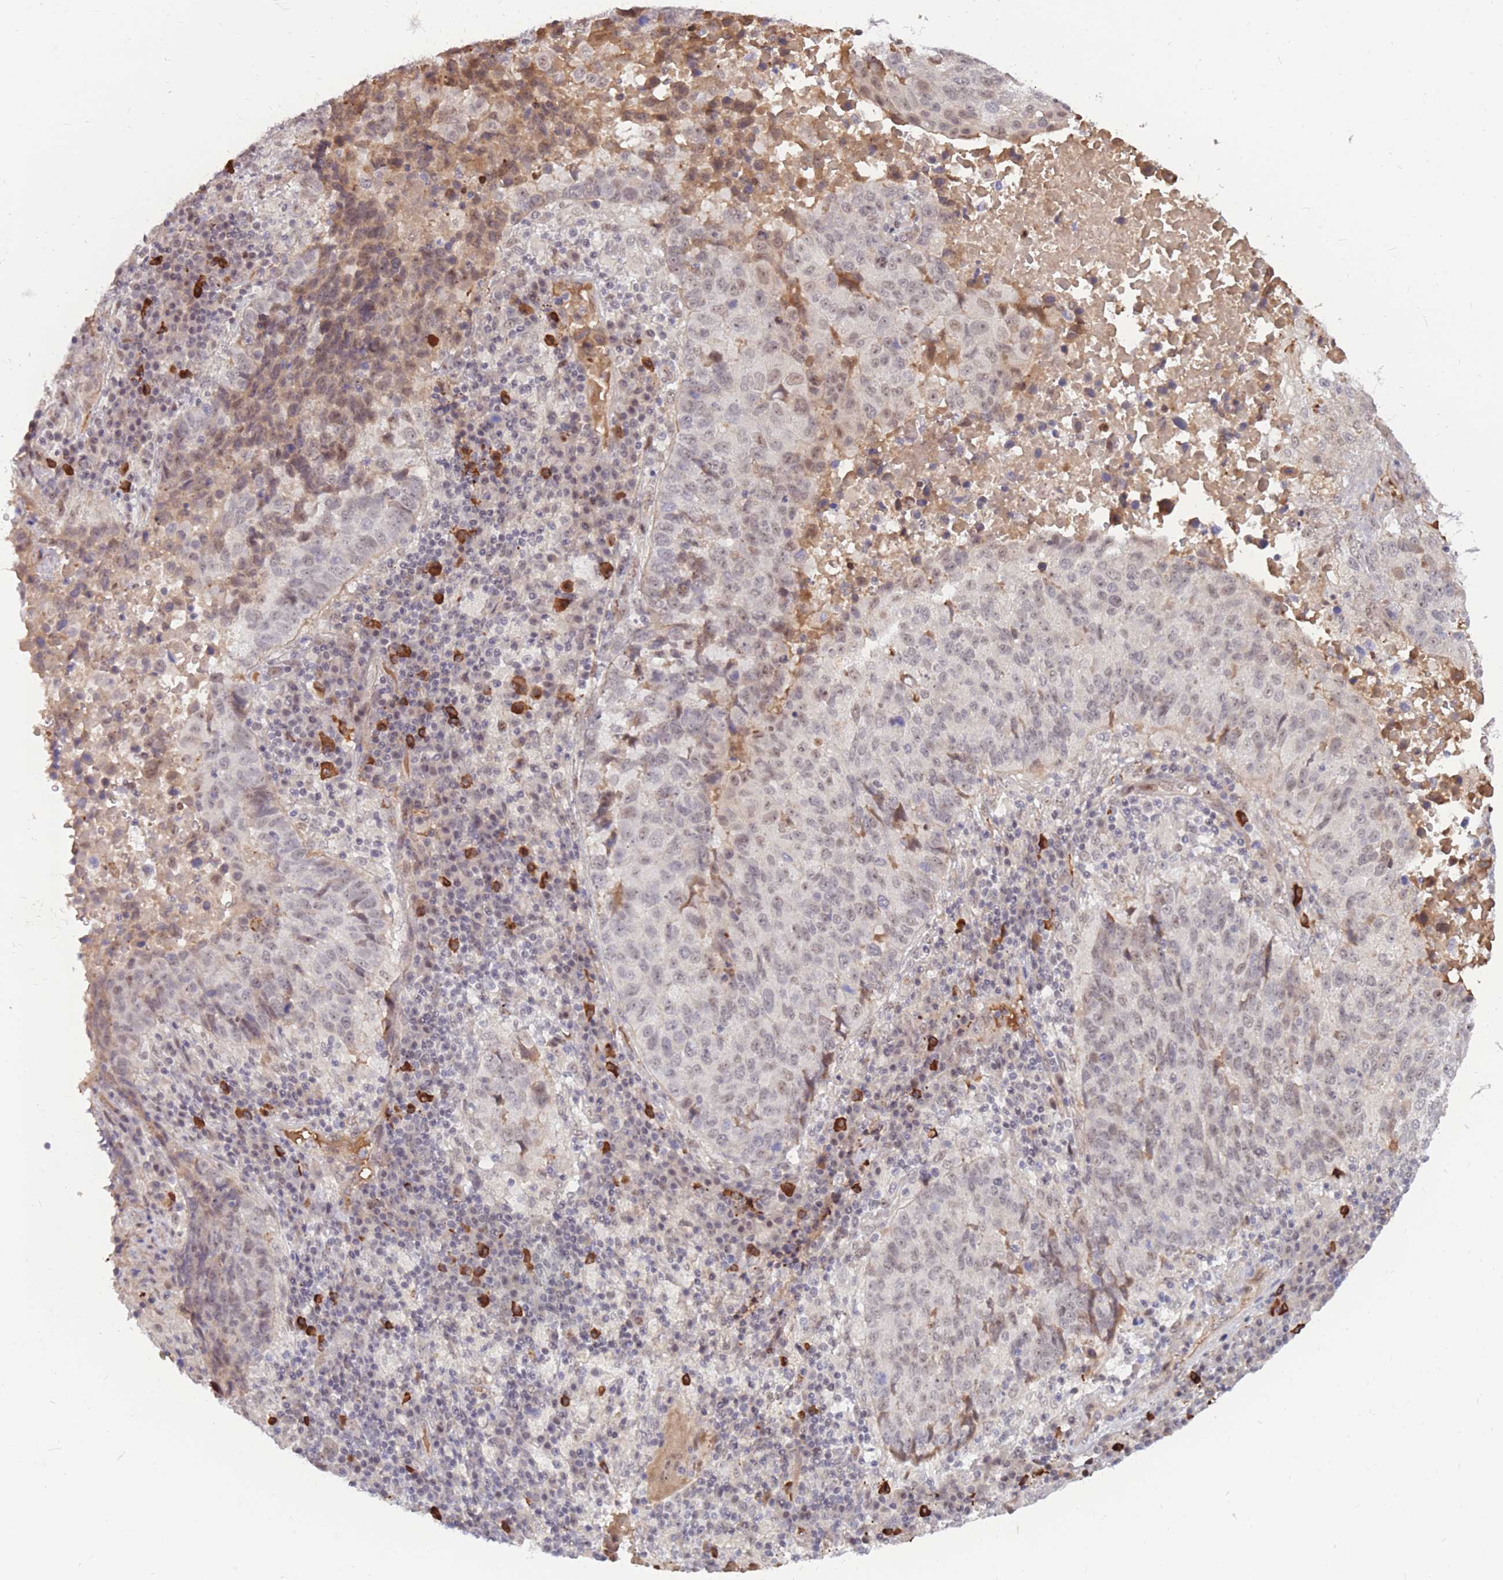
{"staining": {"intensity": "weak", "quantity": "25%-75%", "location": "nuclear"}, "tissue": "lung cancer", "cell_type": "Tumor cells", "image_type": "cancer", "snomed": [{"axis": "morphology", "description": "Squamous cell carcinoma, NOS"}, {"axis": "topography", "description": "Lung"}], "caption": "Human squamous cell carcinoma (lung) stained for a protein (brown) displays weak nuclear positive expression in approximately 25%-75% of tumor cells.", "gene": "ERICH6B", "patient": {"sex": "male", "age": 73}}